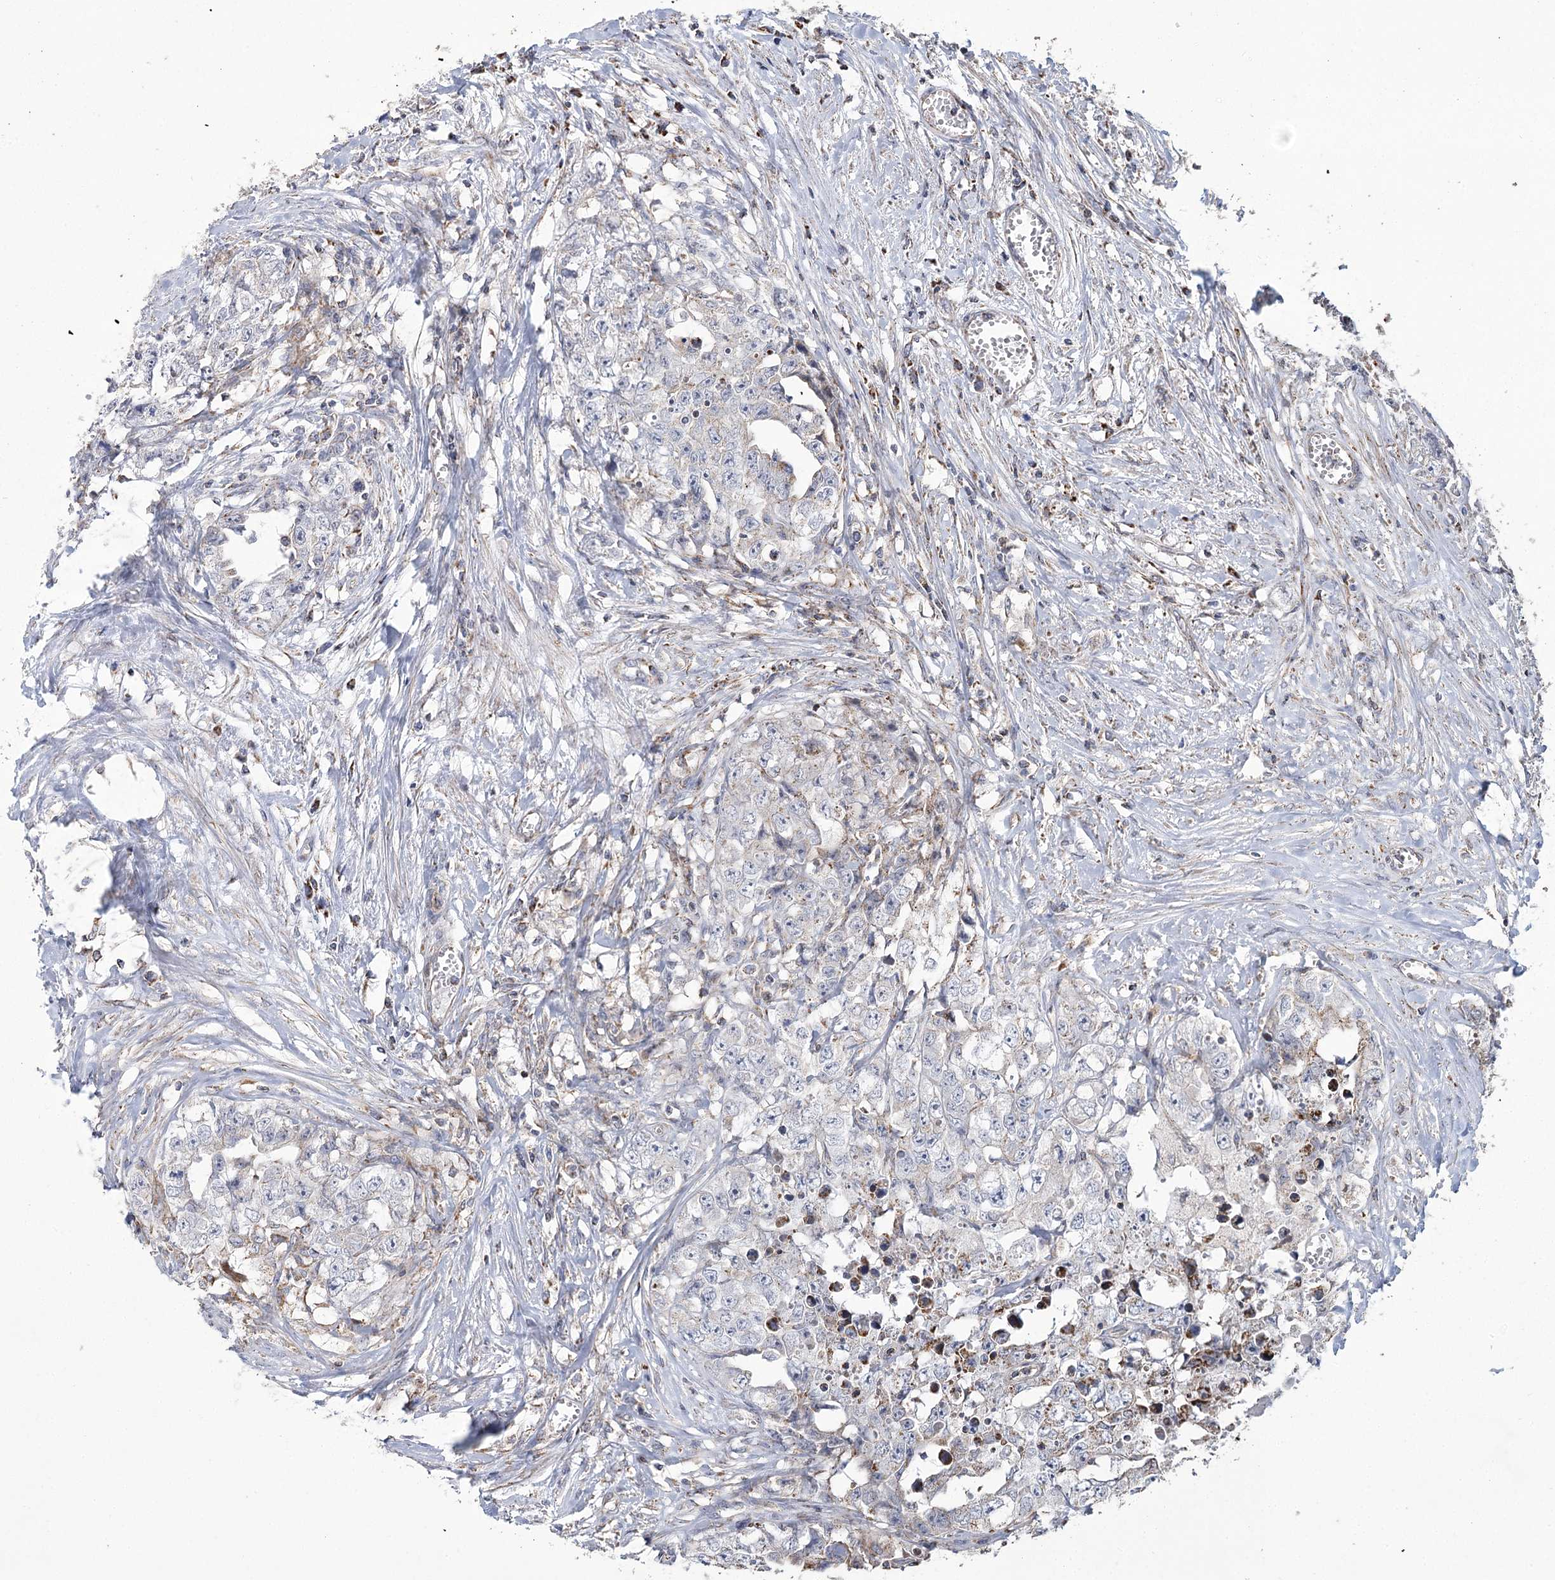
{"staining": {"intensity": "negative", "quantity": "none", "location": "none"}, "tissue": "testis cancer", "cell_type": "Tumor cells", "image_type": "cancer", "snomed": [{"axis": "morphology", "description": "Seminoma, NOS"}, {"axis": "morphology", "description": "Carcinoma, Embryonal, NOS"}, {"axis": "topography", "description": "Testis"}], "caption": "Image shows no significant protein staining in tumor cells of testis cancer.", "gene": "RANBP3L", "patient": {"sex": "male", "age": 43}}